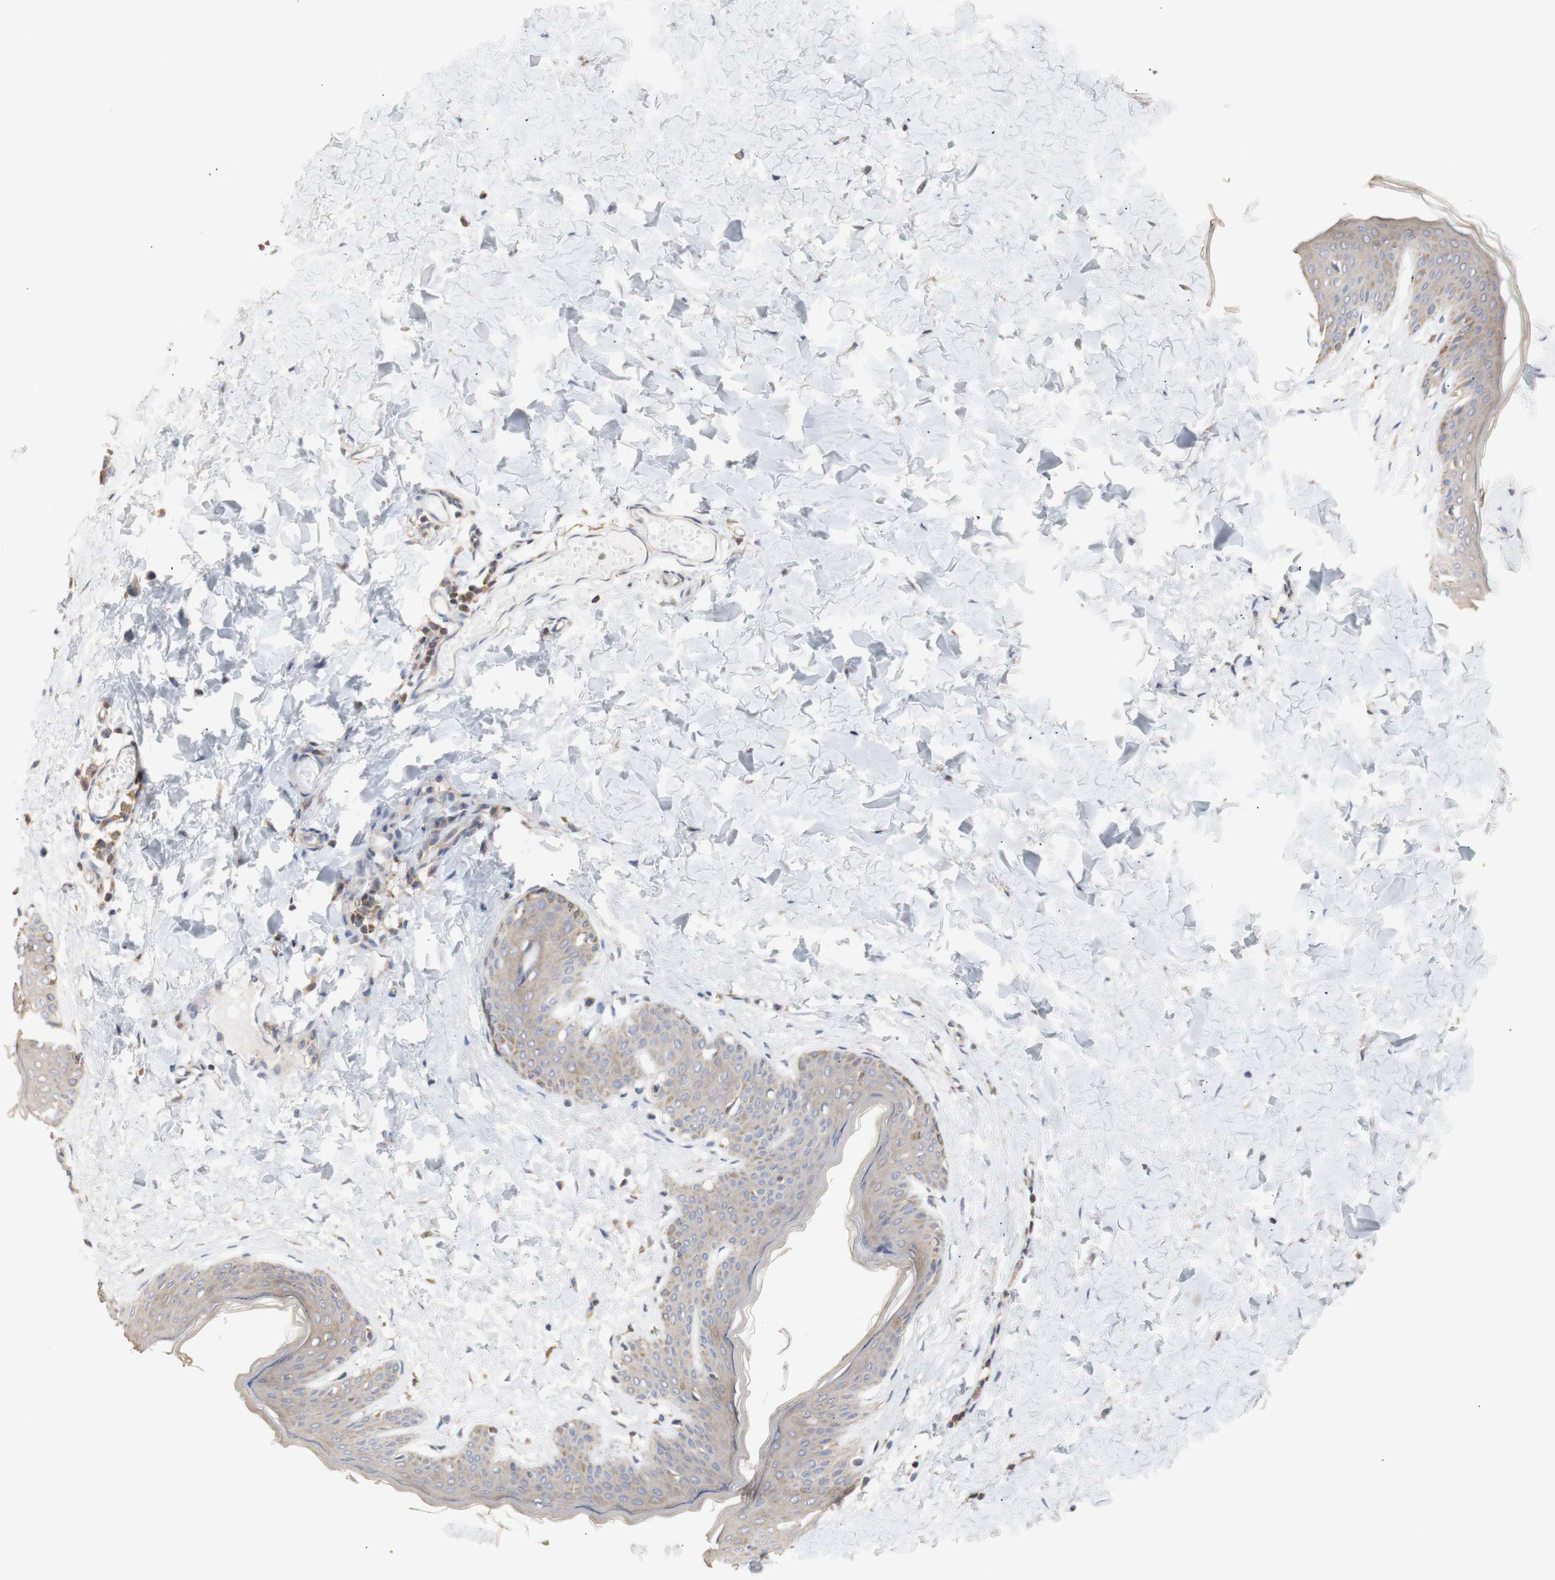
{"staining": {"intensity": "moderate", "quantity": ">75%", "location": "cytoplasmic/membranous"}, "tissue": "skin", "cell_type": "Fibroblasts", "image_type": "normal", "snomed": [{"axis": "morphology", "description": "Normal tissue, NOS"}, {"axis": "topography", "description": "Skin"}], "caption": "A medium amount of moderate cytoplasmic/membranous staining is identified in approximately >75% of fibroblasts in normal skin.", "gene": "IKBKG", "patient": {"sex": "female", "age": 17}}